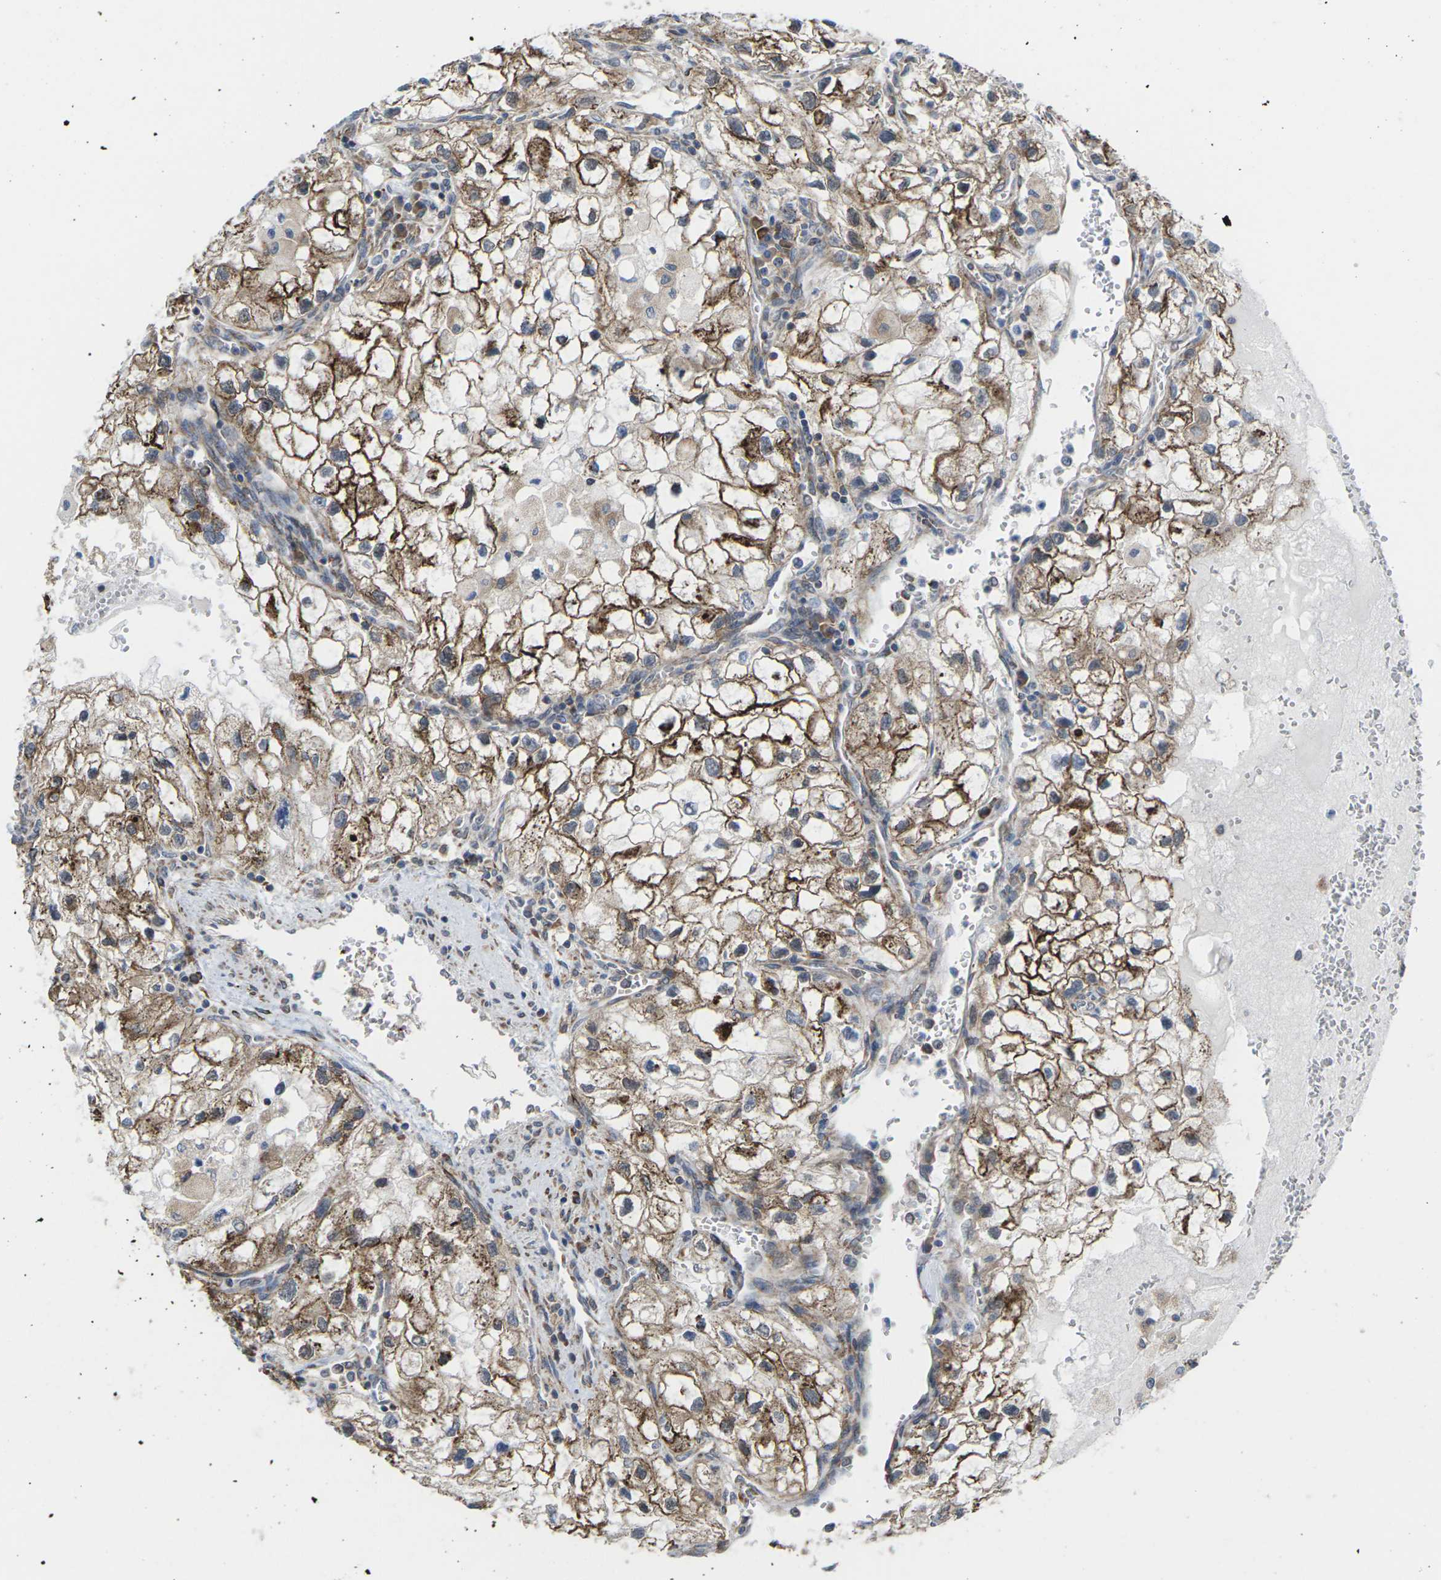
{"staining": {"intensity": "moderate", "quantity": ">75%", "location": "cytoplasmic/membranous"}, "tissue": "renal cancer", "cell_type": "Tumor cells", "image_type": "cancer", "snomed": [{"axis": "morphology", "description": "Adenocarcinoma, NOS"}, {"axis": "topography", "description": "Kidney"}], "caption": "Adenocarcinoma (renal) stained for a protein (brown) shows moderate cytoplasmic/membranous positive staining in about >75% of tumor cells.", "gene": "PDZK1IP1", "patient": {"sex": "female", "age": 70}}